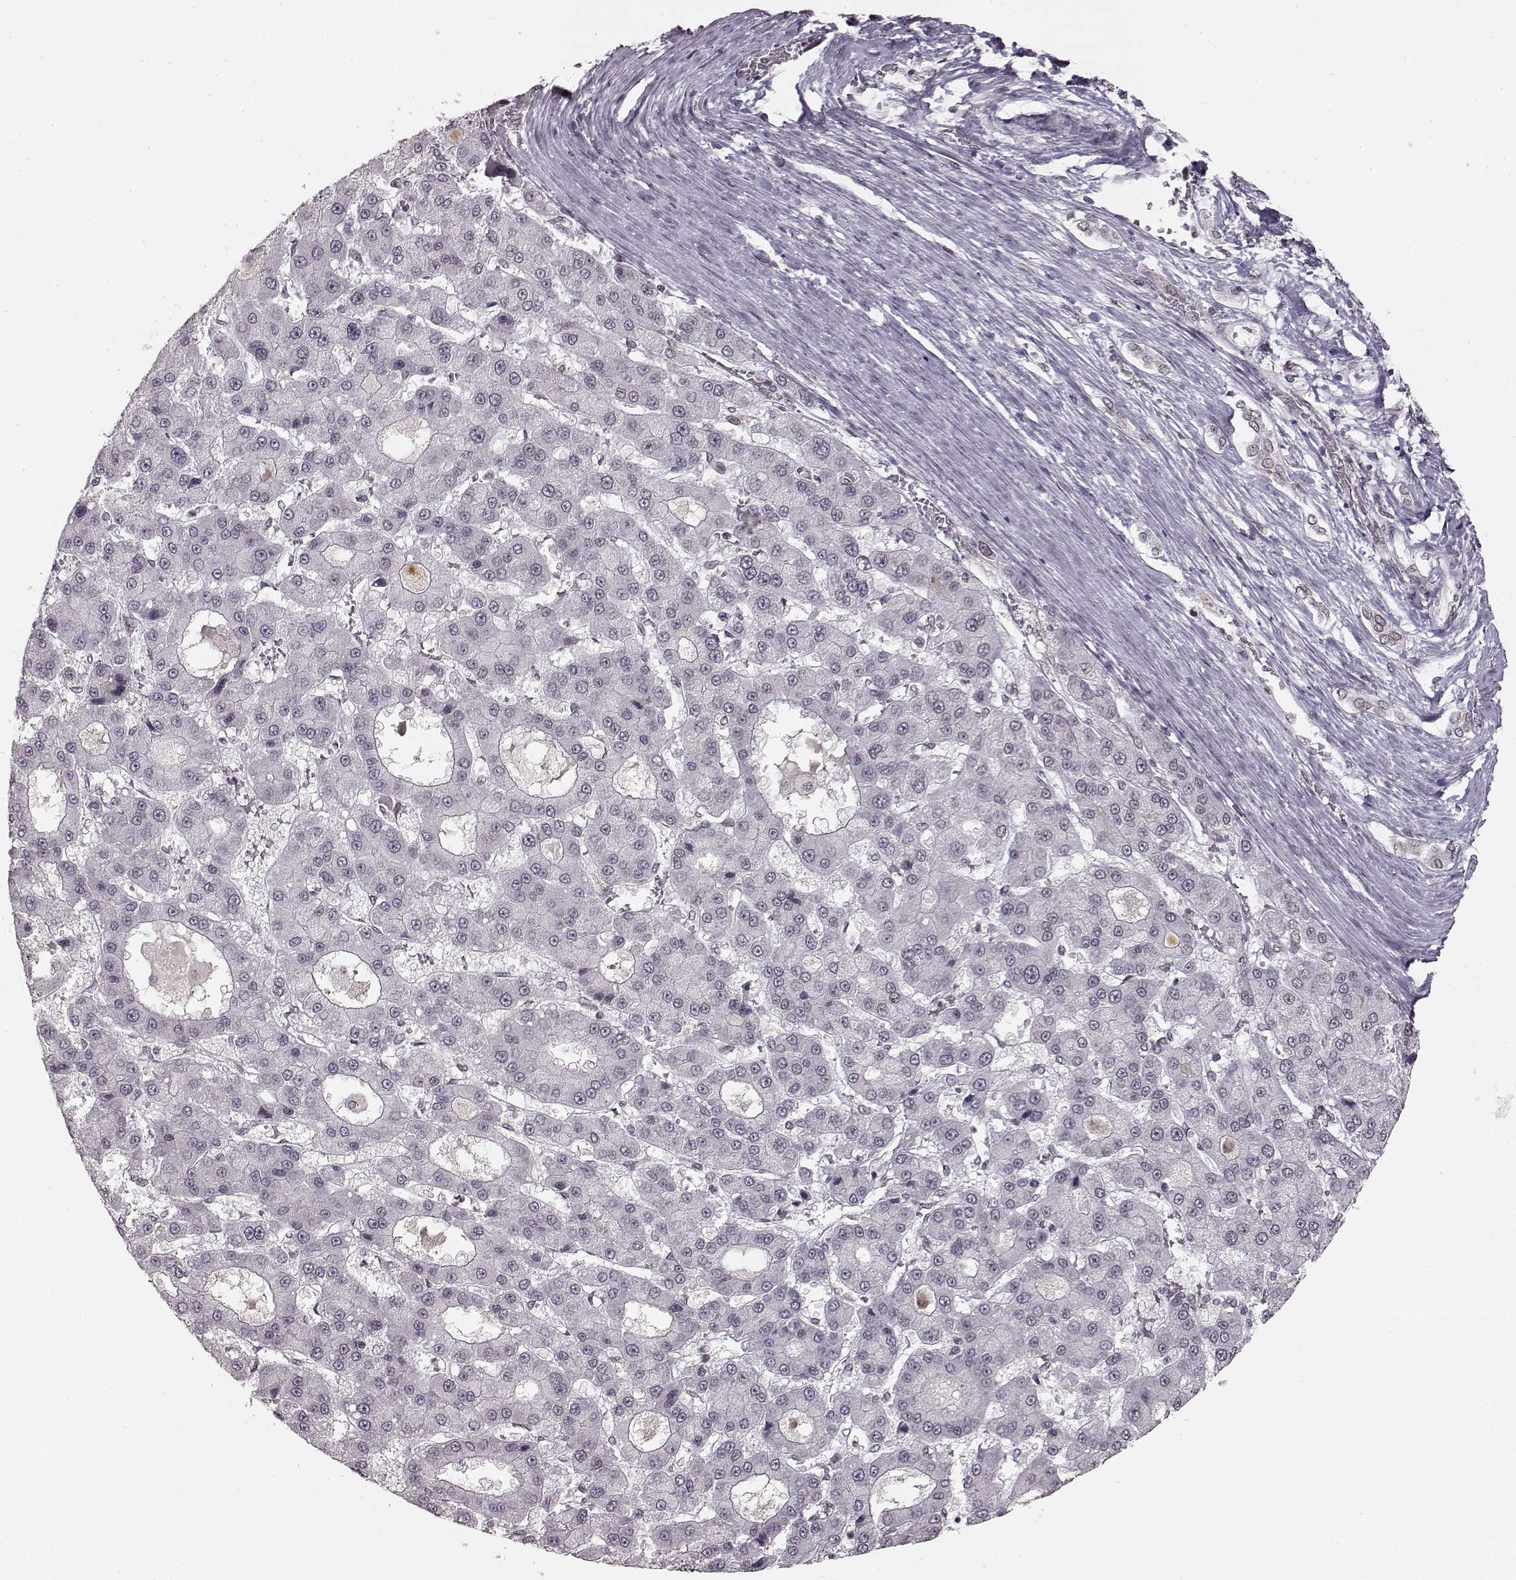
{"staining": {"intensity": "negative", "quantity": "none", "location": "none"}, "tissue": "liver cancer", "cell_type": "Tumor cells", "image_type": "cancer", "snomed": [{"axis": "morphology", "description": "Carcinoma, Hepatocellular, NOS"}, {"axis": "topography", "description": "Liver"}], "caption": "Immunohistochemistry image of human liver cancer (hepatocellular carcinoma) stained for a protein (brown), which shows no positivity in tumor cells. (Immunohistochemistry, brightfield microscopy, high magnification).", "gene": "DCAF12", "patient": {"sex": "male", "age": 70}}